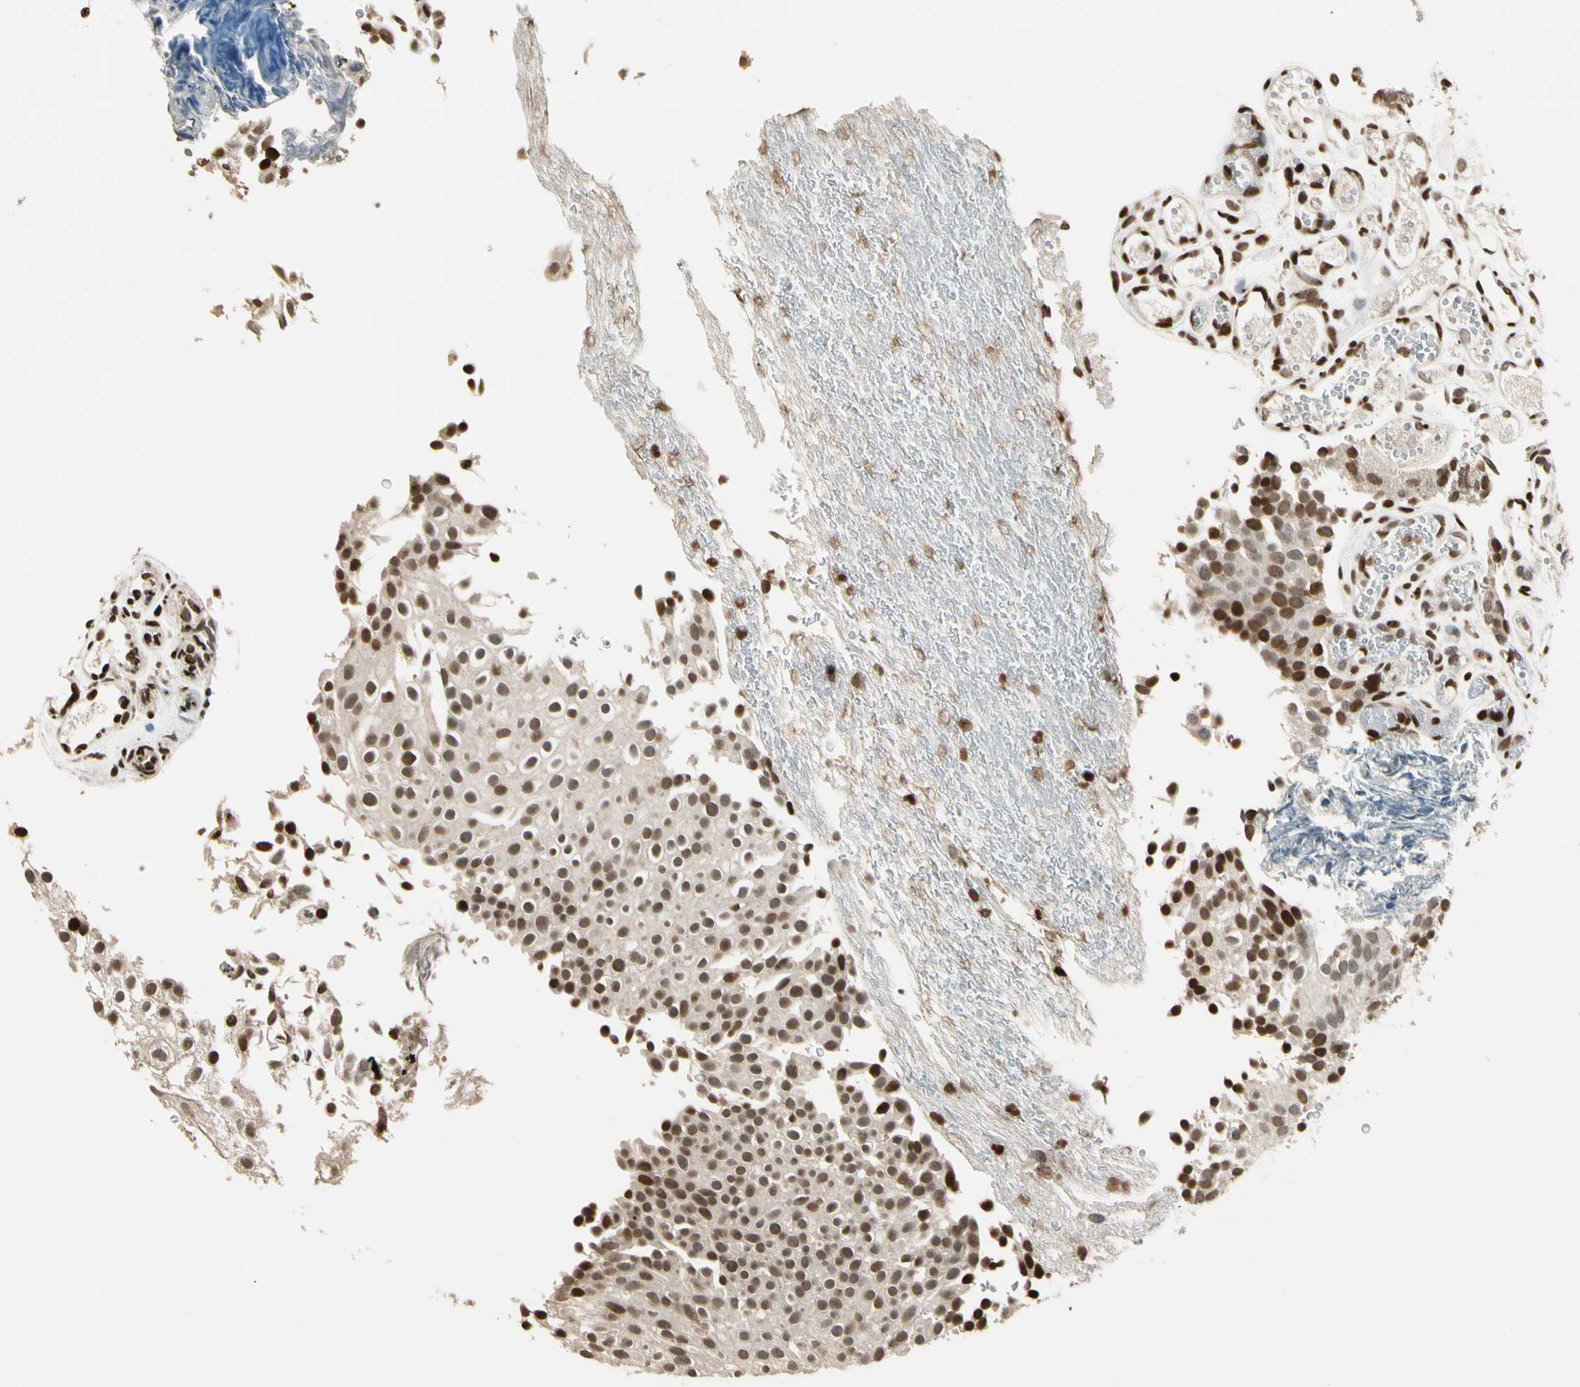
{"staining": {"intensity": "moderate", "quantity": ">75%", "location": "nuclear"}, "tissue": "urothelial cancer", "cell_type": "Tumor cells", "image_type": "cancer", "snomed": [{"axis": "morphology", "description": "Urothelial carcinoma, Low grade"}, {"axis": "topography", "description": "Urinary bladder"}], "caption": "Immunohistochemical staining of urothelial cancer displays medium levels of moderate nuclear expression in about >75% of tumor cells.", "gene": "TSHZ3", "patient": {"sex": "male", "age": 78}}